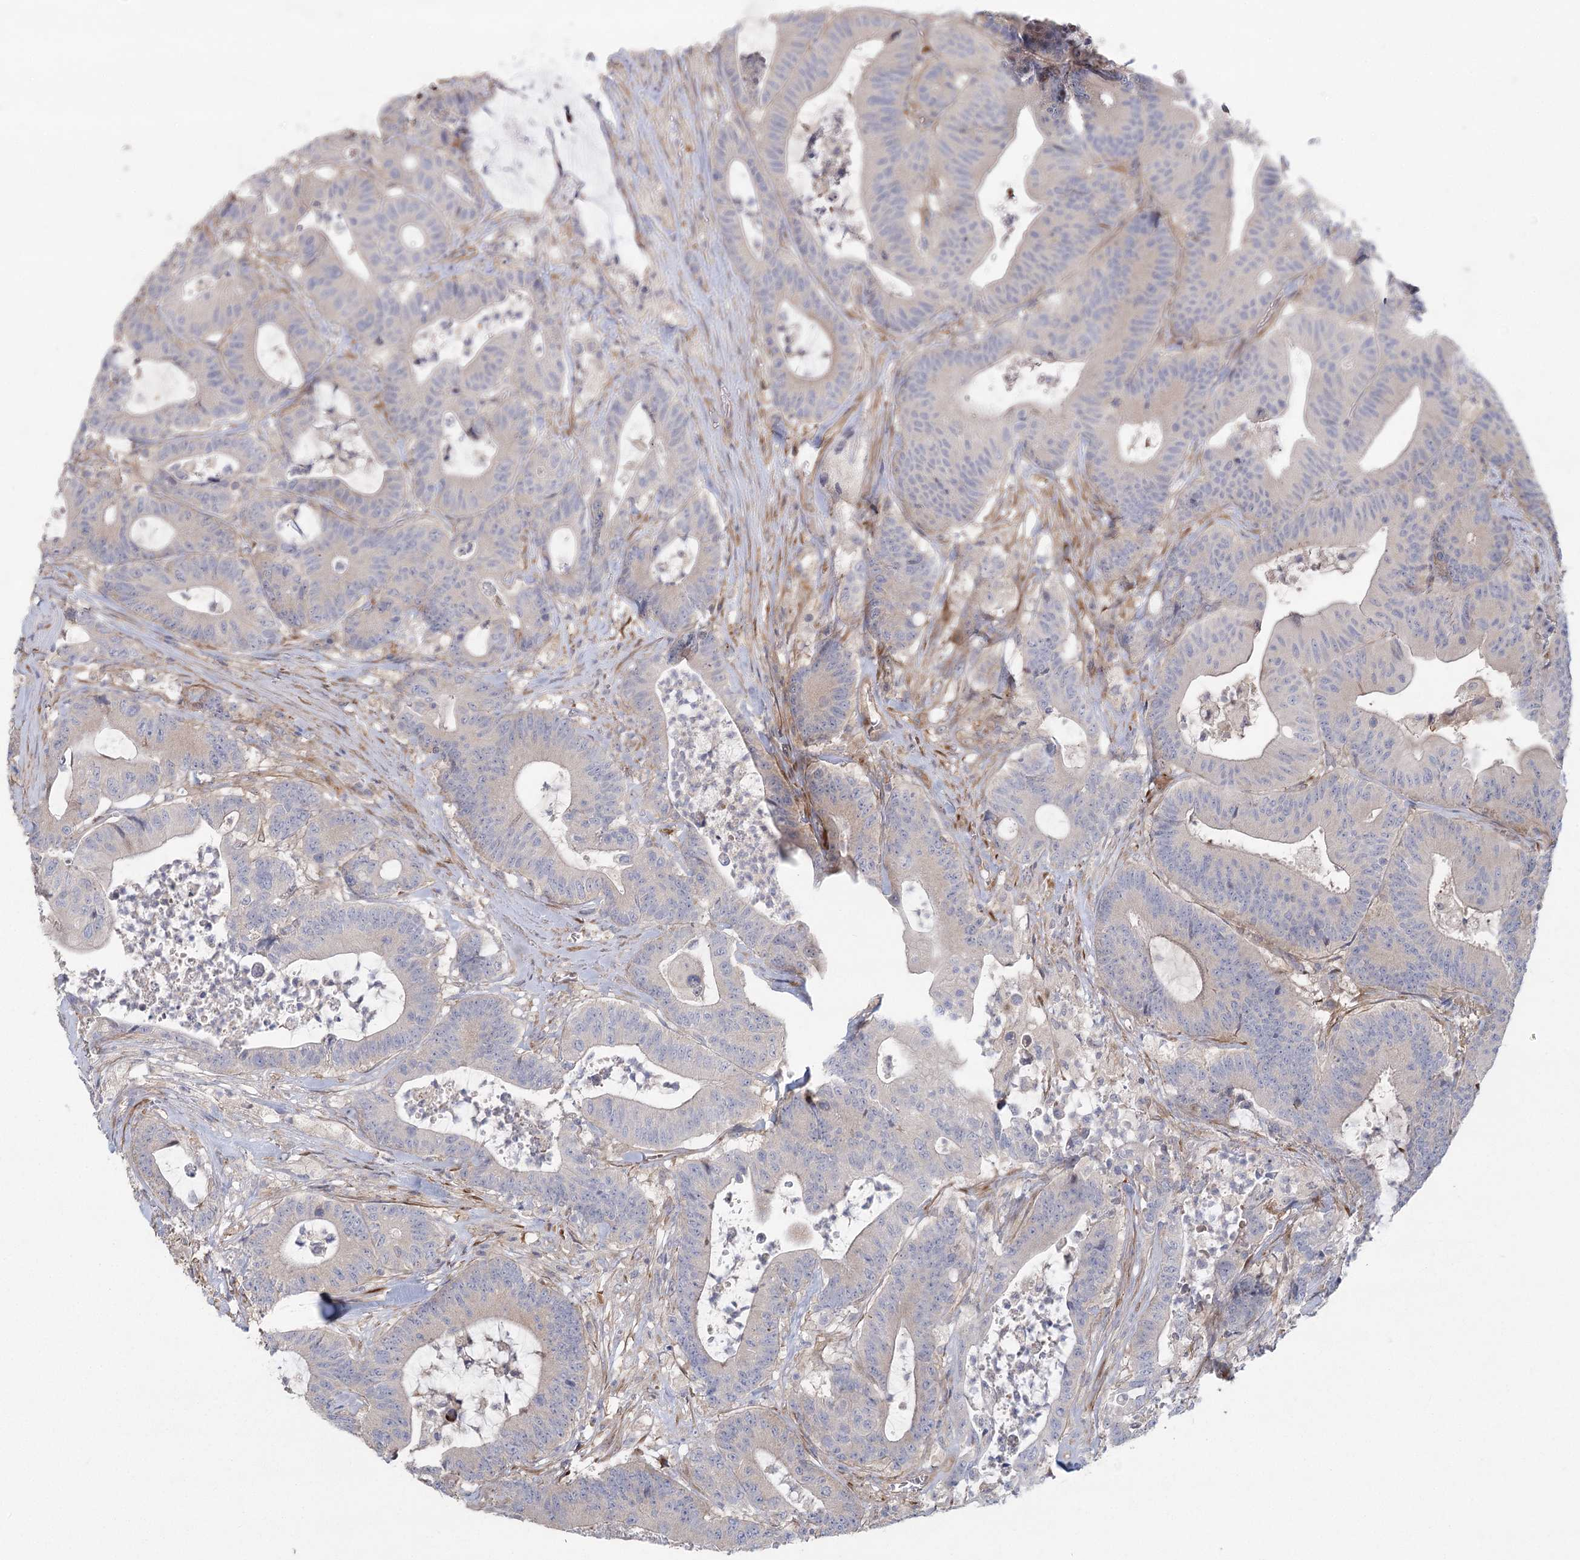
{"staining": {"intensity": "weak", "quantity": "<25%", "location": "cytoplasmic/membranous"}, "tissue": "colorectal cancer", "cell_type": "Tumor cells", "image_type": "cancer", "snomed": [{"axis": "morphology", "description": "Adenocarcinoma, NOS"}, {"axis": "topography", "description": "Colon"}], "caption": "Protein analysis of adenocarcinoma (colorectal) reveals no significant positivity in tumor cells.", "gene": "FAM110C", "patient": {"sex": "female", "age": 84}}